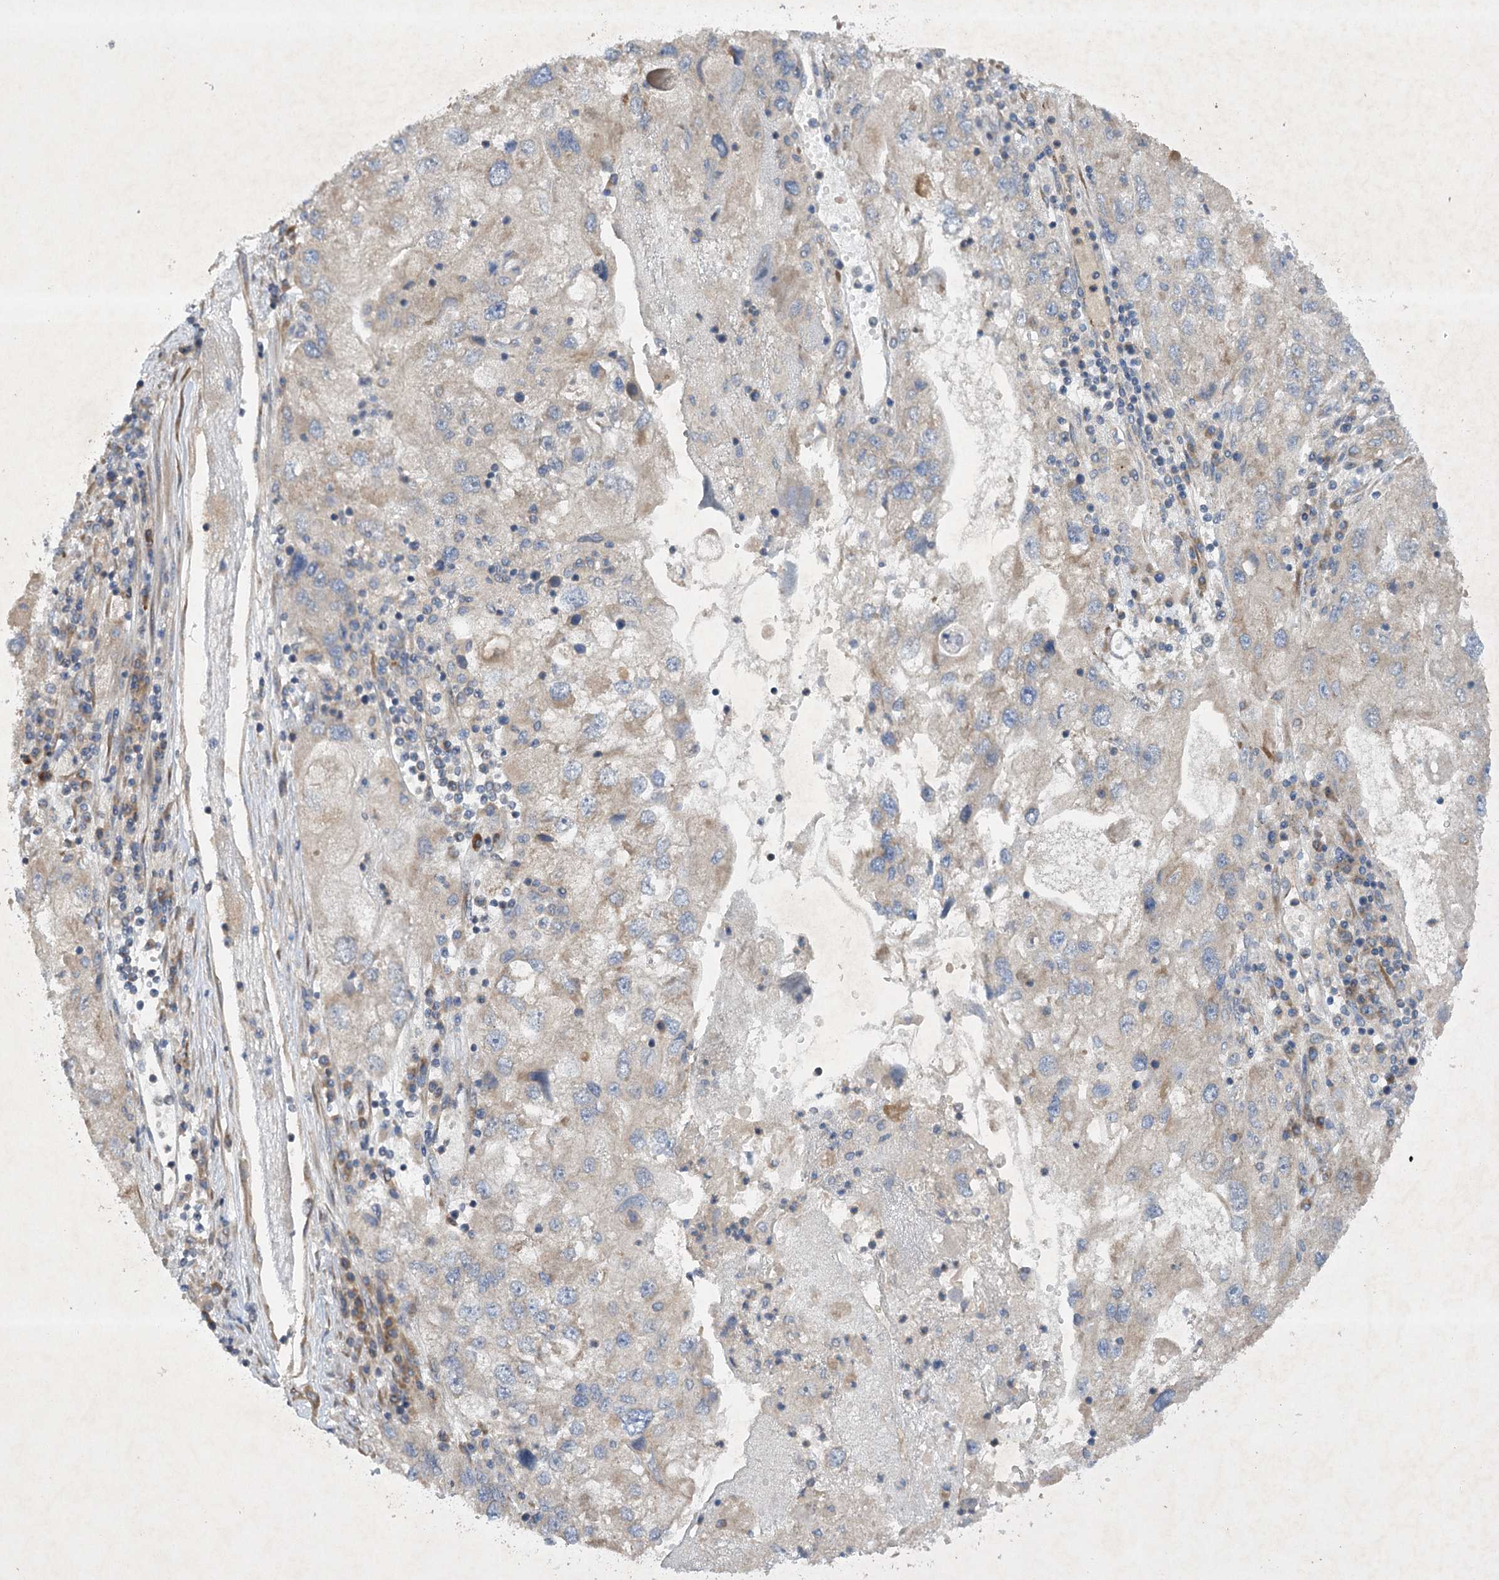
{"staining": {"intensity": "weak", "quantity": "<25%", "location": "cytoplasmic/membranous"}, "tissue": "endometrial cancer", "cell_type": "Tumor cells", "image_type": "cancer", "snomed": [{"axis": "morphology", "description": "Adenocarcinoma, NOS"}, {"axis": "topography", "description": "Endometrium"}], "caption": "The immunohistochemistry (IHC) photomicrograph has no significant positivity in tumor cells of endometrial adenocarcinoma tissue. (DAB immunohistochemistry visualized using brightfield microscopy, high magnification).", "gene": "TRAF3IP1", "patient": {"sex": "female", "age": 49}}